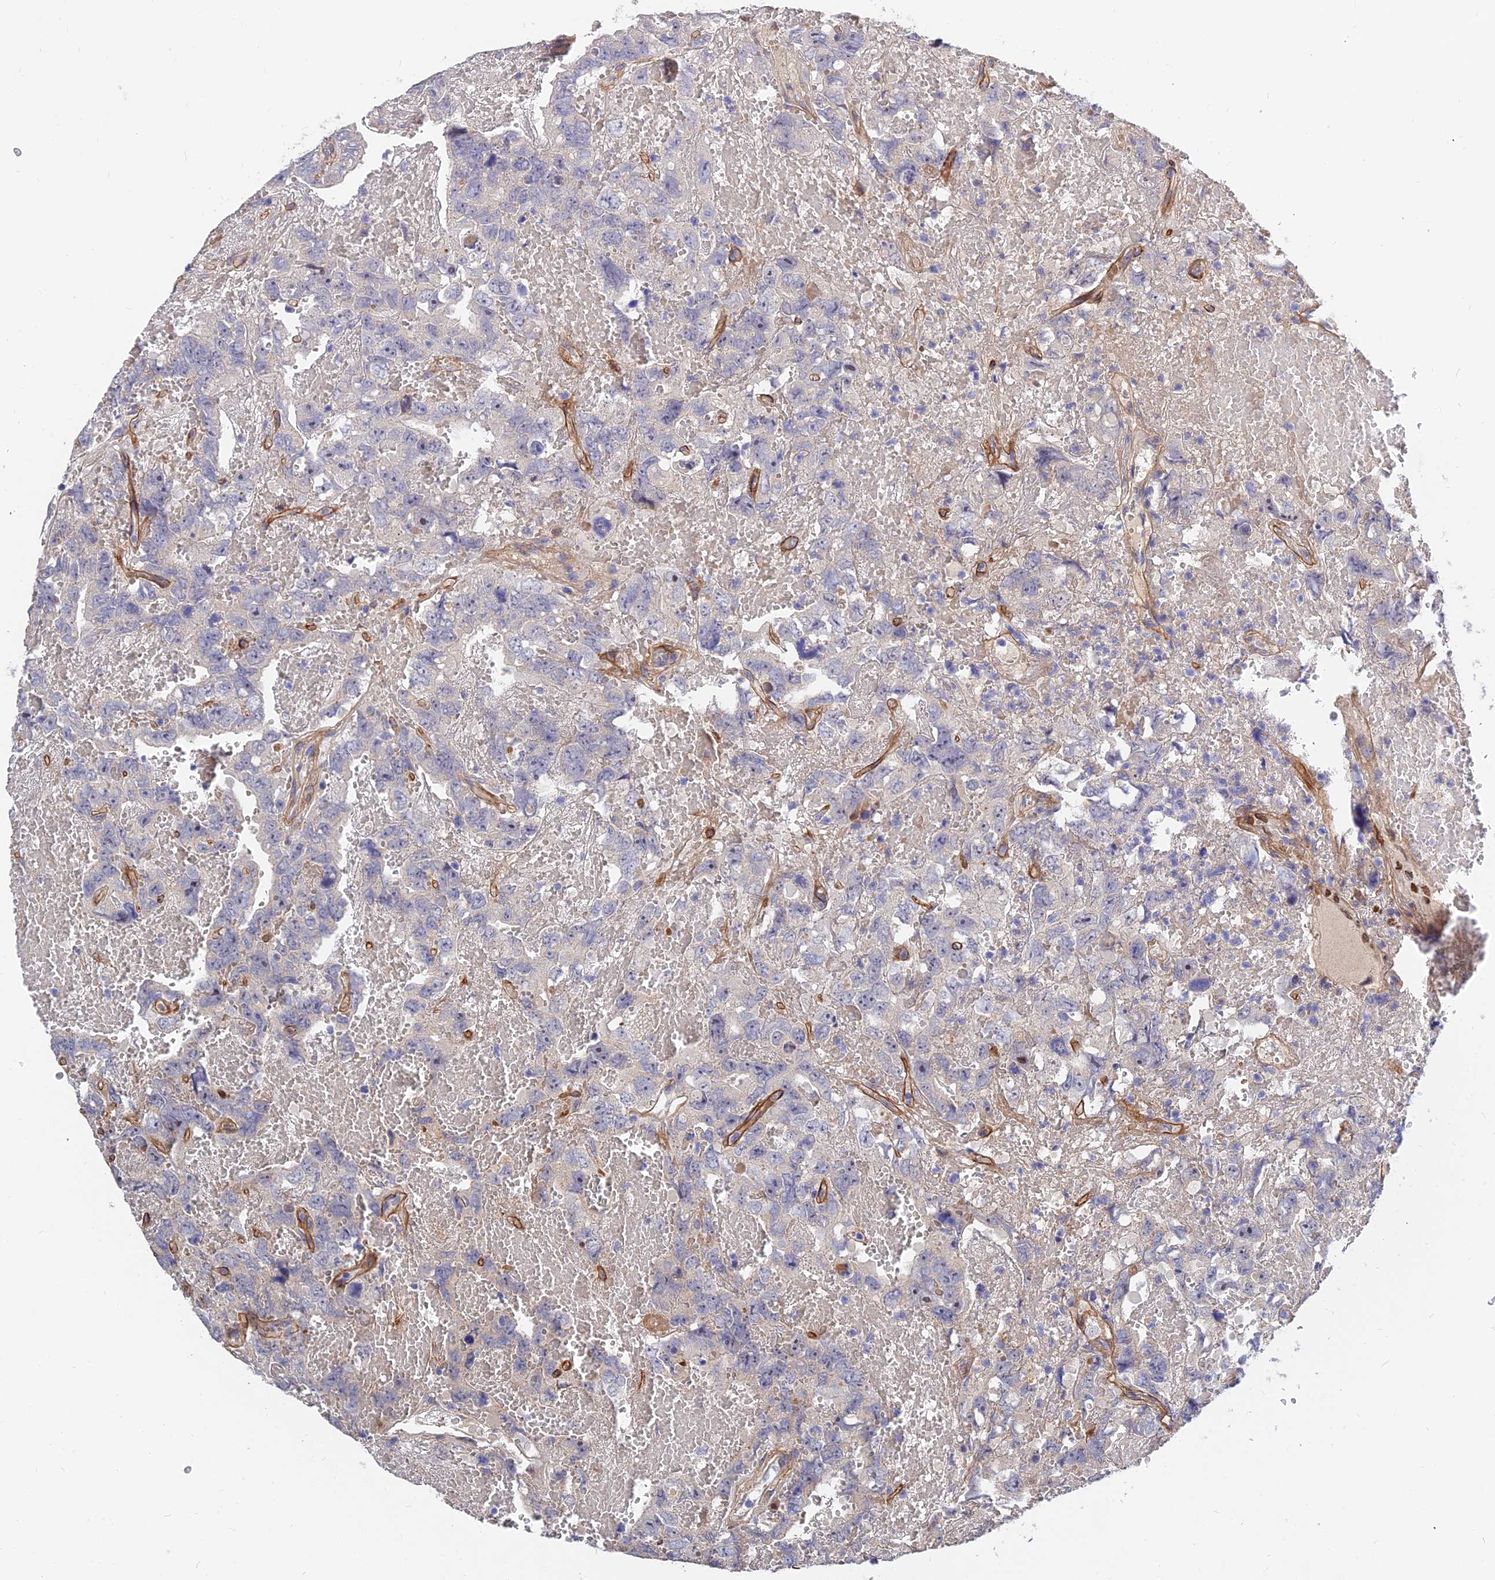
{"staining": {"intensity": "negative", "quantity": "none", "location": "none"}, "tissue": "testis cancer", "cell_type": "Tumor cells", "image_type": "cancer", "snomed": [{"axis": "morphology", "description": "Carcinoma, Embryonal, NOS"}, {"axis": "topography", "description": "Testis"}], "caption": "DAB (3,3'-diaminobenzidine) immunohistochemical staining of human testis embryonal carcinoma displays no significant expression in tumor cells.", "gene": "MRPL35", "patient": {"sex": "male", "age": 45}}